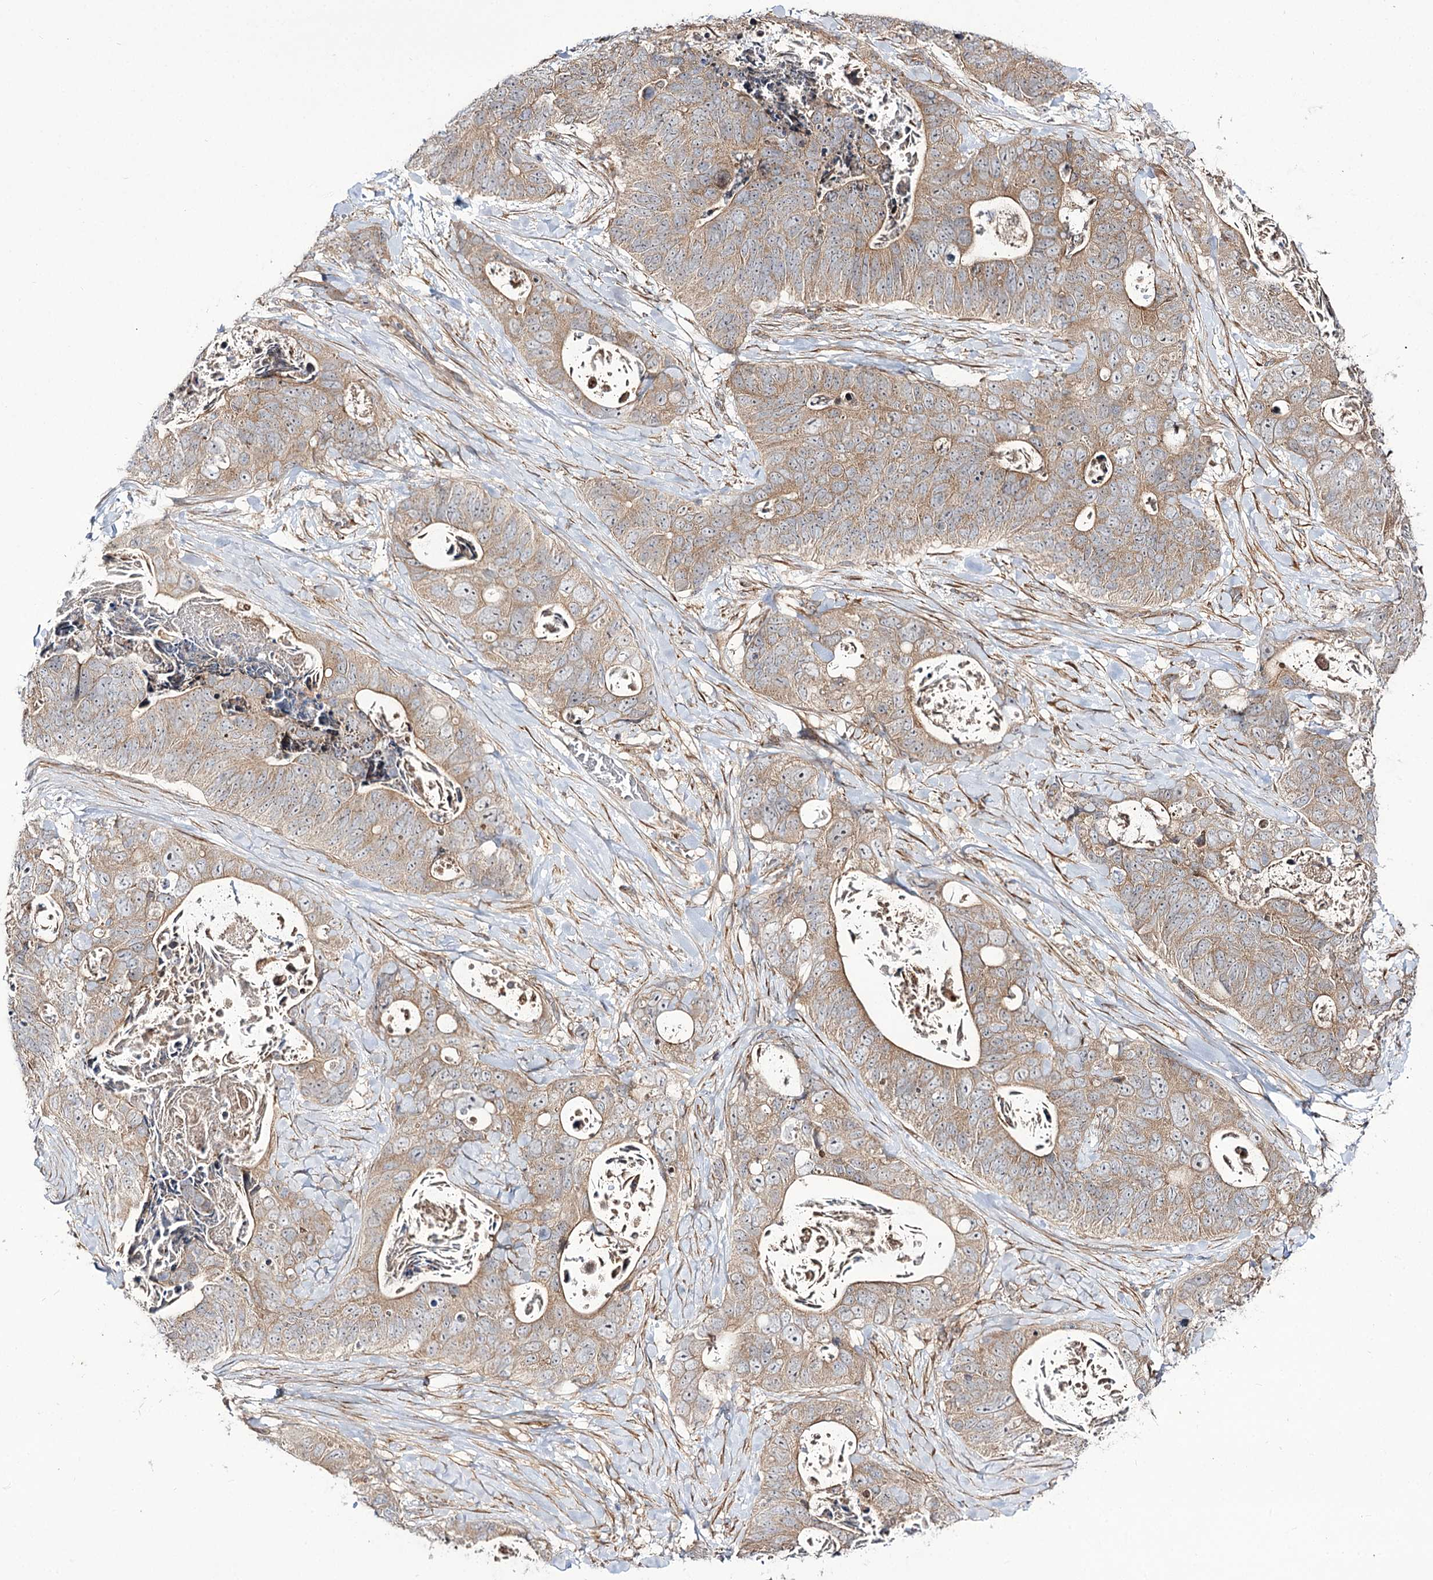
{"staining": {"intensity": "moderate", "quantity": ">75%", "location": "cytoplasmic/membranous"}, "tissue": "stomach cancer", "cell_type": "Tumor cells", "image_type": "cancer", "snomed": [{"axis": "morphology", "description": "Adenocarcinoma, NOS"}, {"axis": "topography", "description": "Stomach"}], "caption": "The histopathology image displays staining of adenocarcinoma (stomach), revealing moderate cytoplasmic/membranous protein positivity (brown color) within tumor cells.", "gene": "C11orf80", "patient": {"sex": "female", "age": 89}}